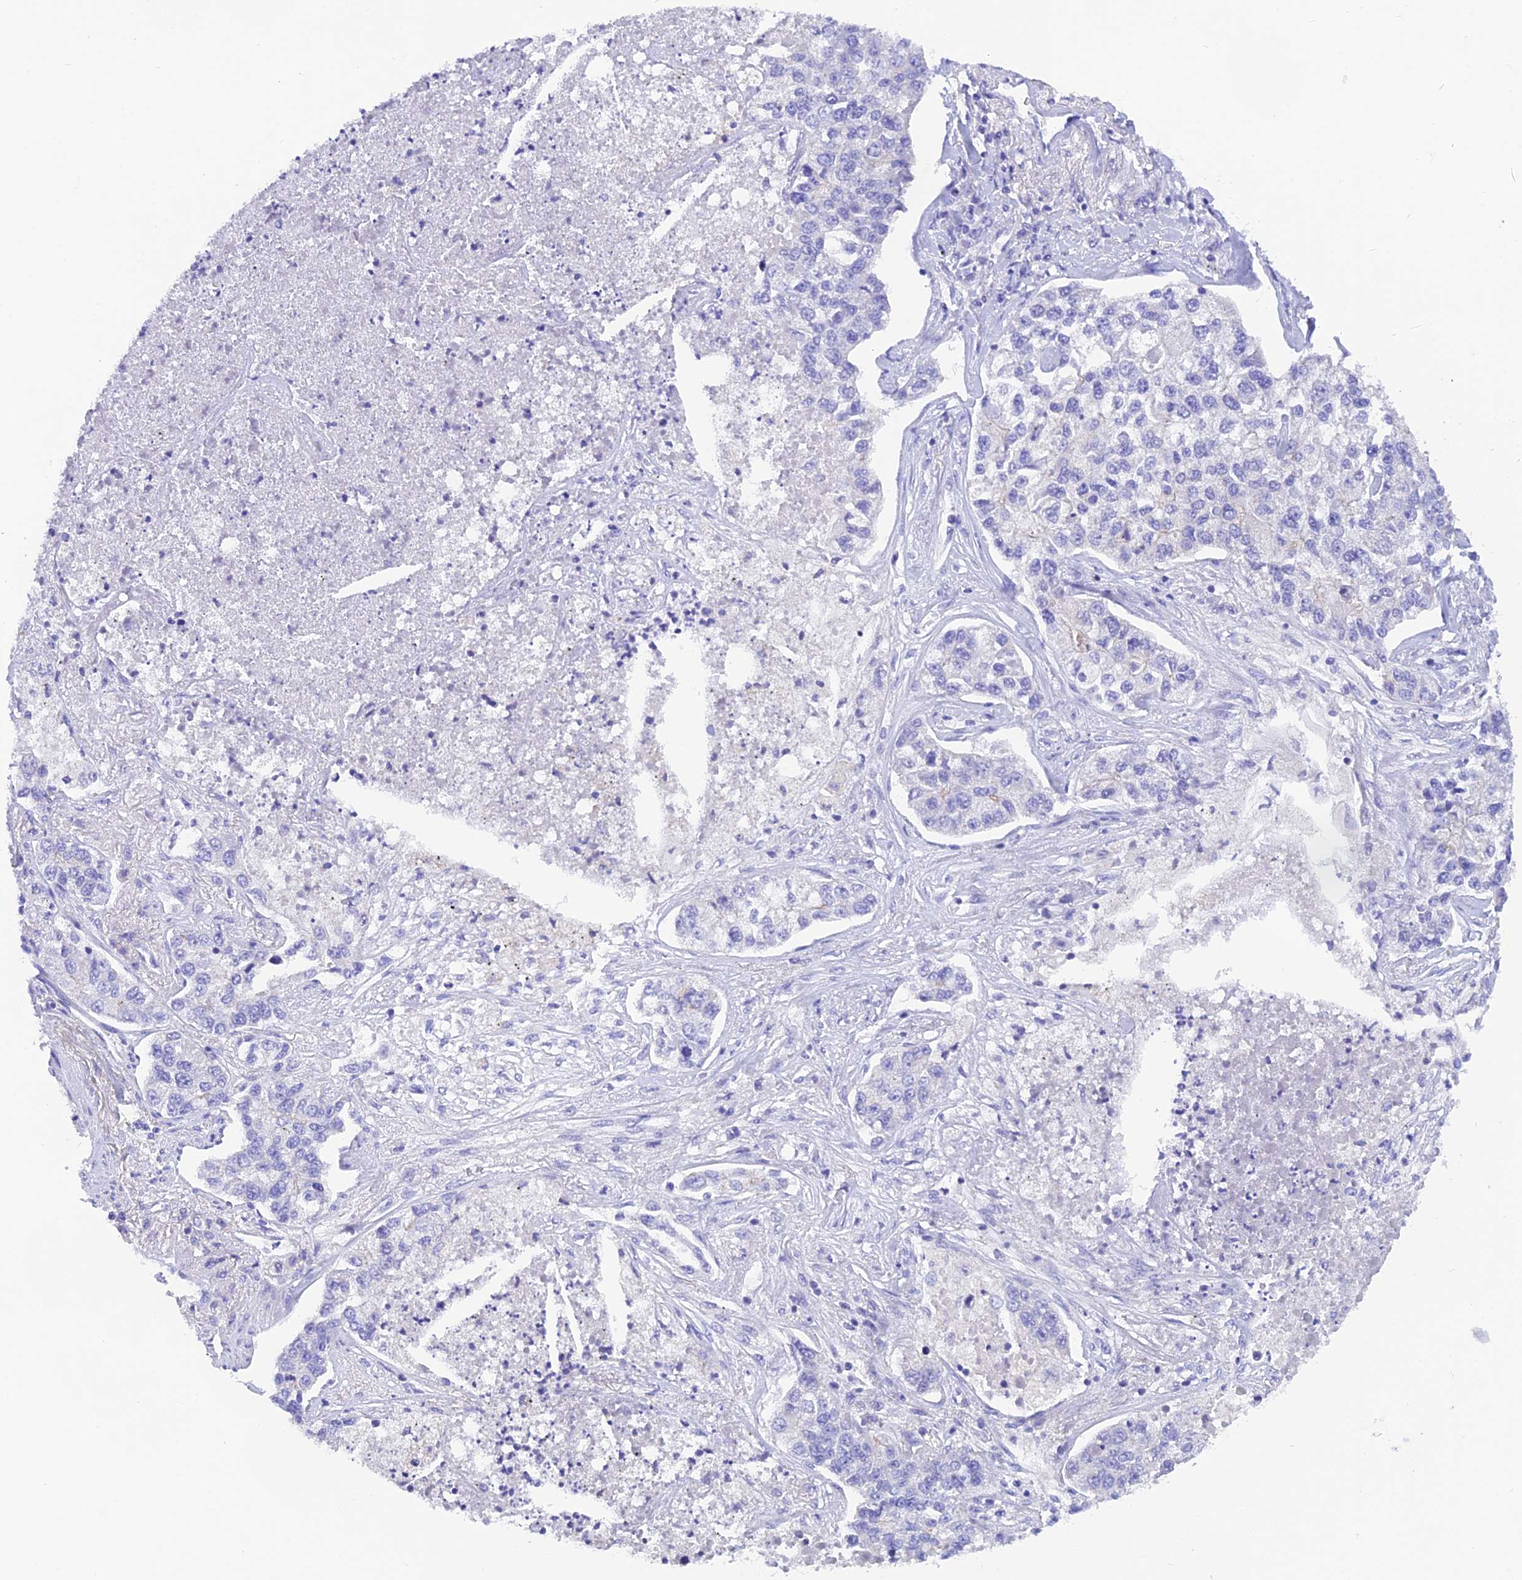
{"staining": {"intensity": "negative", "quantity": "none", "location": "none"}, "tissue": "lung cancer", "cell_type": "Tumor cells", "image_type": "cancer", "snomed": [{"axis": "morphology", "description": "Adenocarcinoma, NOS"}, {"axis": "topography", "description": "Lung"}], "caption": "Photomicrograph shows no protein positivity in tumor cells of lung cancer (adenocarcinoma) tissue.", "gene": "KDELR3", "patient": {"sex": "male", "age": 49}}